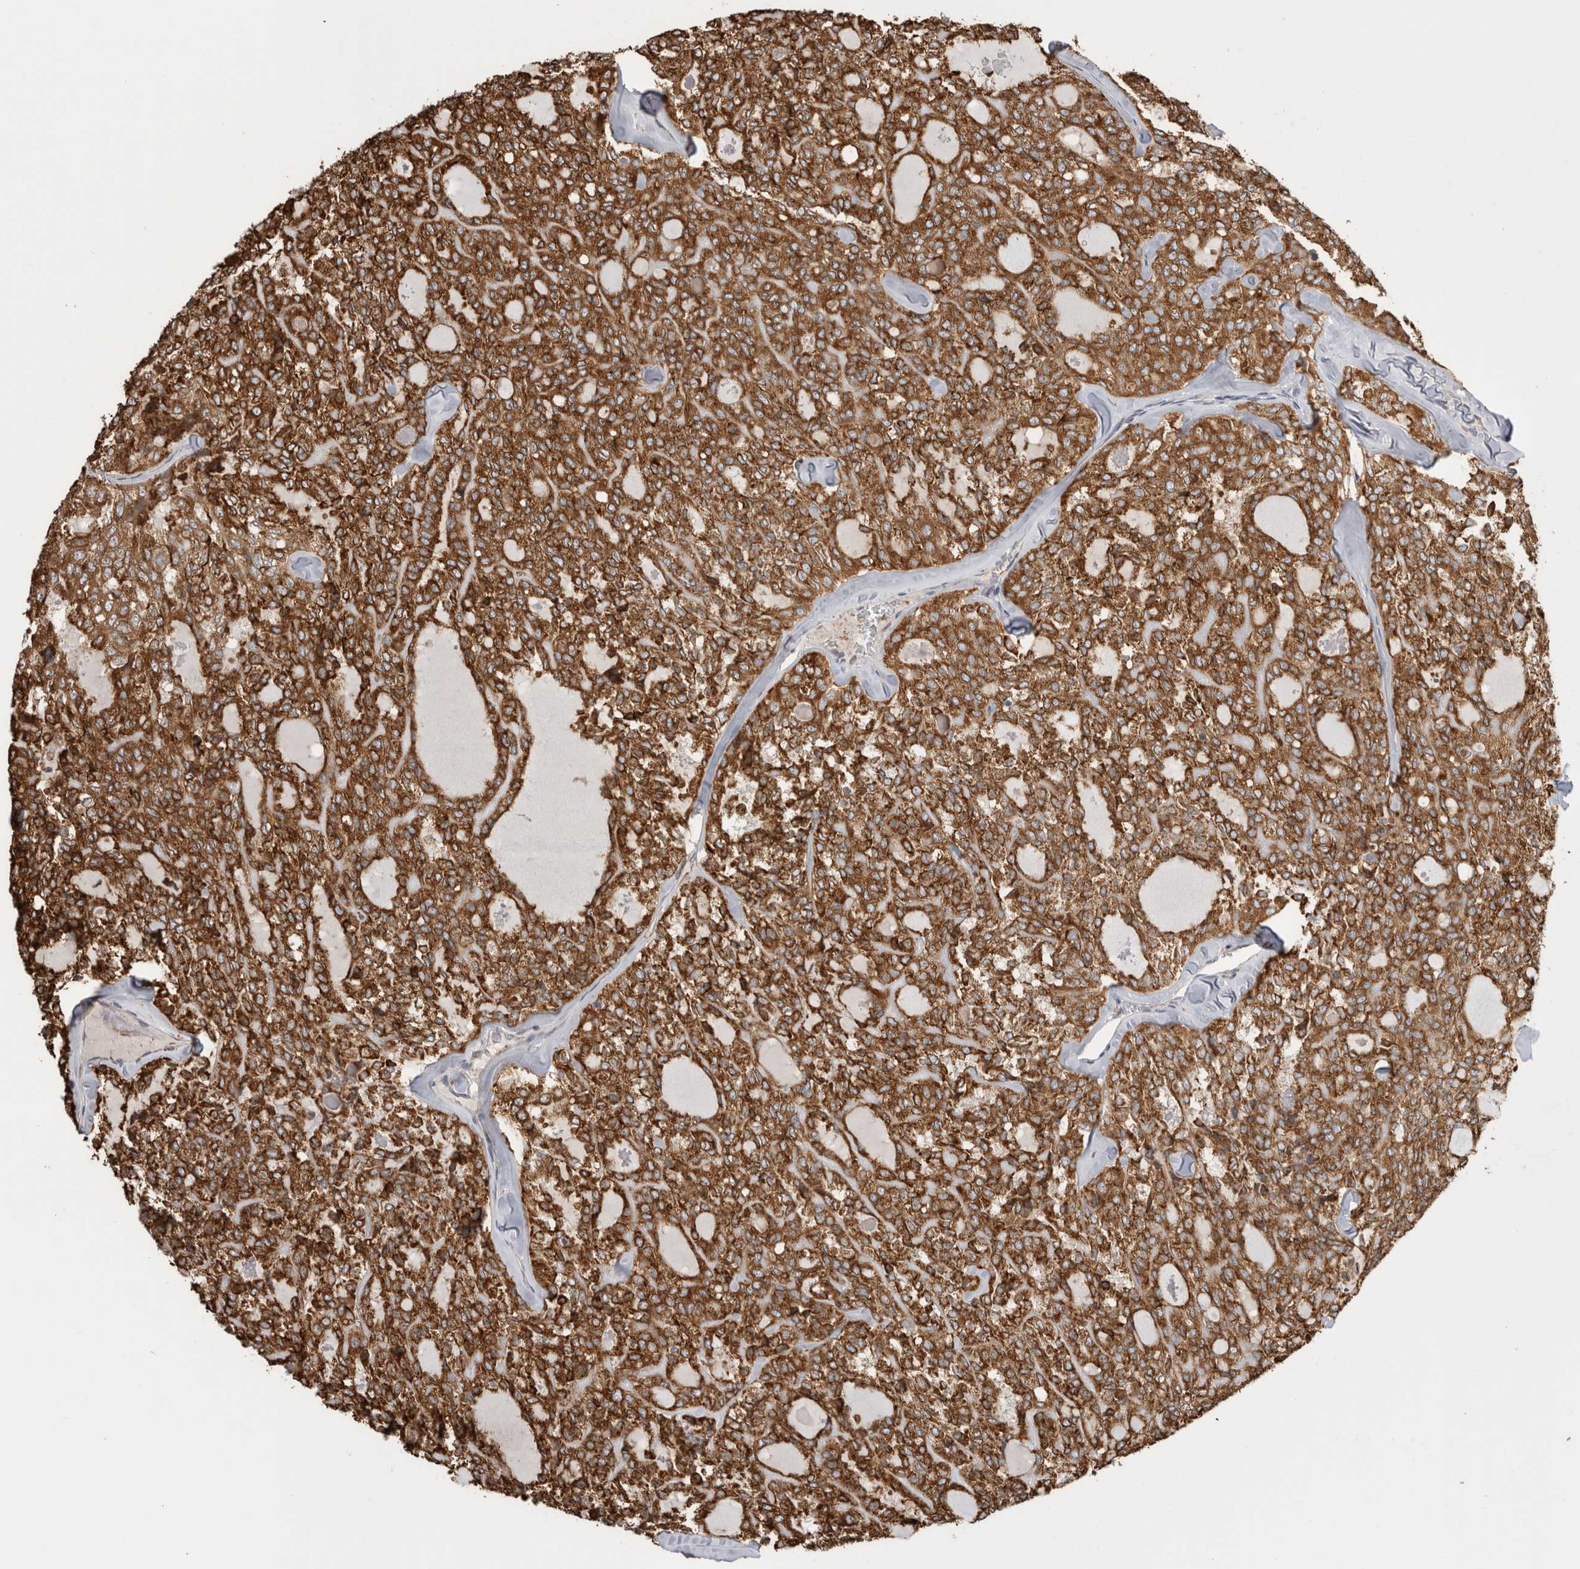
{"staining": {"intensity": "strong", "quantity": ">75%", "location": "cytoplasmic/membranous"}, "tissue": "thyroid cancer", "cell_type": "Tumor cells", "image_type": "cancer", "snomed": [{"axis": "morphology", "description": "Follicular adenoma carcinoma, NOS"}, {"axis": "topography", "description": "Thyroid gland"}], "caption": "This is a micrograph of immunohistochemistry (IHC) staining of thyroid follicular adenoma carcinoma, which shows strong expression in the cytoplasmic/membranous of tumor cells.", "gene": "LRPAP1", "patient": {"sex": "male", "age": 75}}